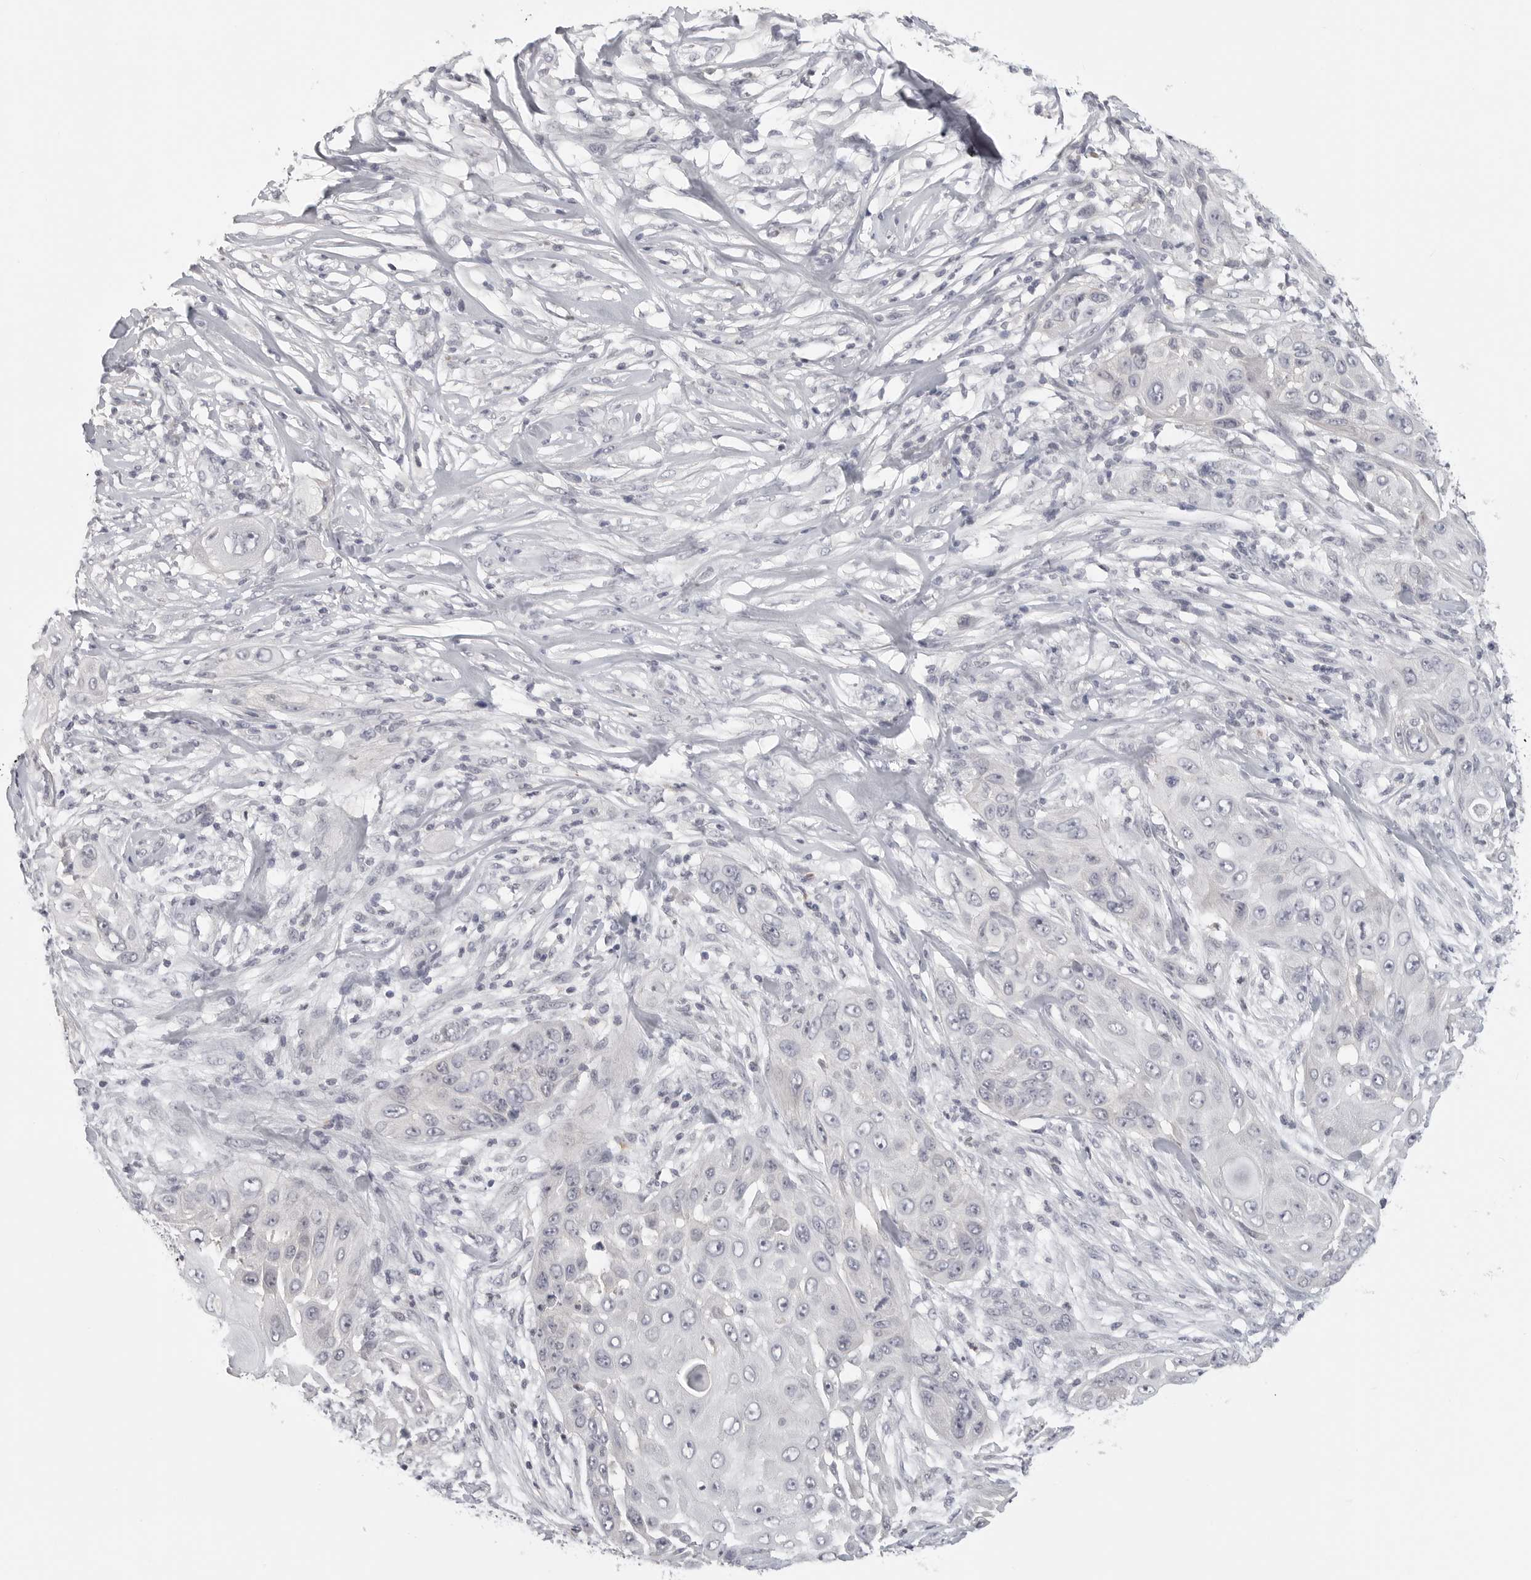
{"staining": {"intensity": "negative", "quantity": "none", "location": "none"}, "tissue": "skin cancer", "cell_type": "Tumor cells", "image_type": "cancer", "snomed": [{"axis": "morphology", "description": "Squamous cell carcinoma, NOS"}, {"axis": "topography", "description": "Skin"}], "caption": "The photomicrograph exhibits no significant positivity in tumor cells of skin cancer (squamous cell carcinoma).", "gene": "HMGCS2", "patient": {"sex": "female", "age": 44}}